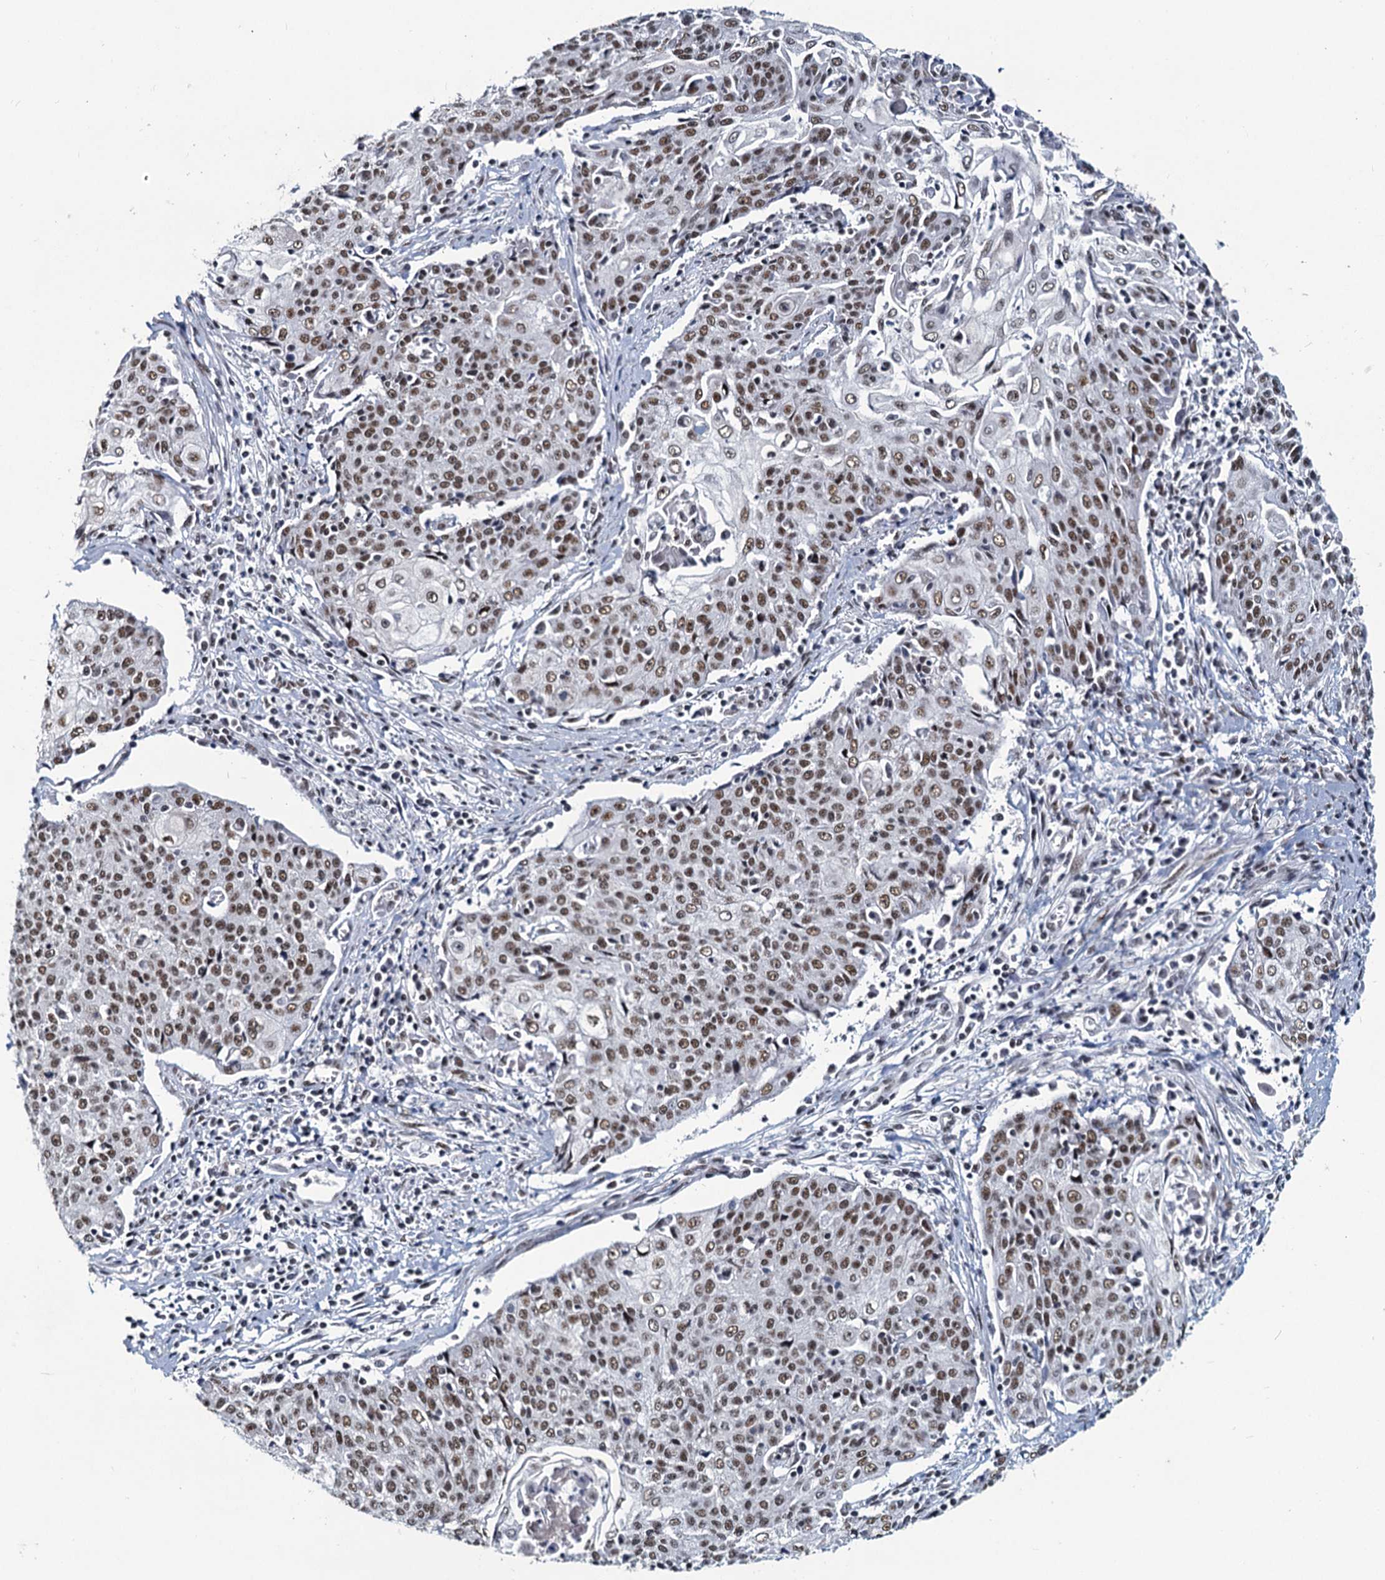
{"staining": {"intensity": "moderate", "quantity": ">75%", "location": "nuclear"}, "tissue": "cervical cancer", "cell_type": "Tumor cells", "image_type": "cancer", "snomed": [{"axis": "morphology", "description": "Squamous cell carcinoma, NOS"}, {"axis": "topography", "description": "Cervix"}], "caption": "Immunohistochemistry (IHC) staining of cervical cancer (squamous cell carcinoma), which reveals medium levels of moderate nuclear staining in approximately >75% of tumor cells indicating moderate nuclear protein staining. The staining was performed using DAB (3,3'-diaminobenzidine) (brown) for protein detection and nuclei were counterstained in hematoxylin (blue).", "gene": "METTL14", "patient": {"sex": "female", "age": 48}}